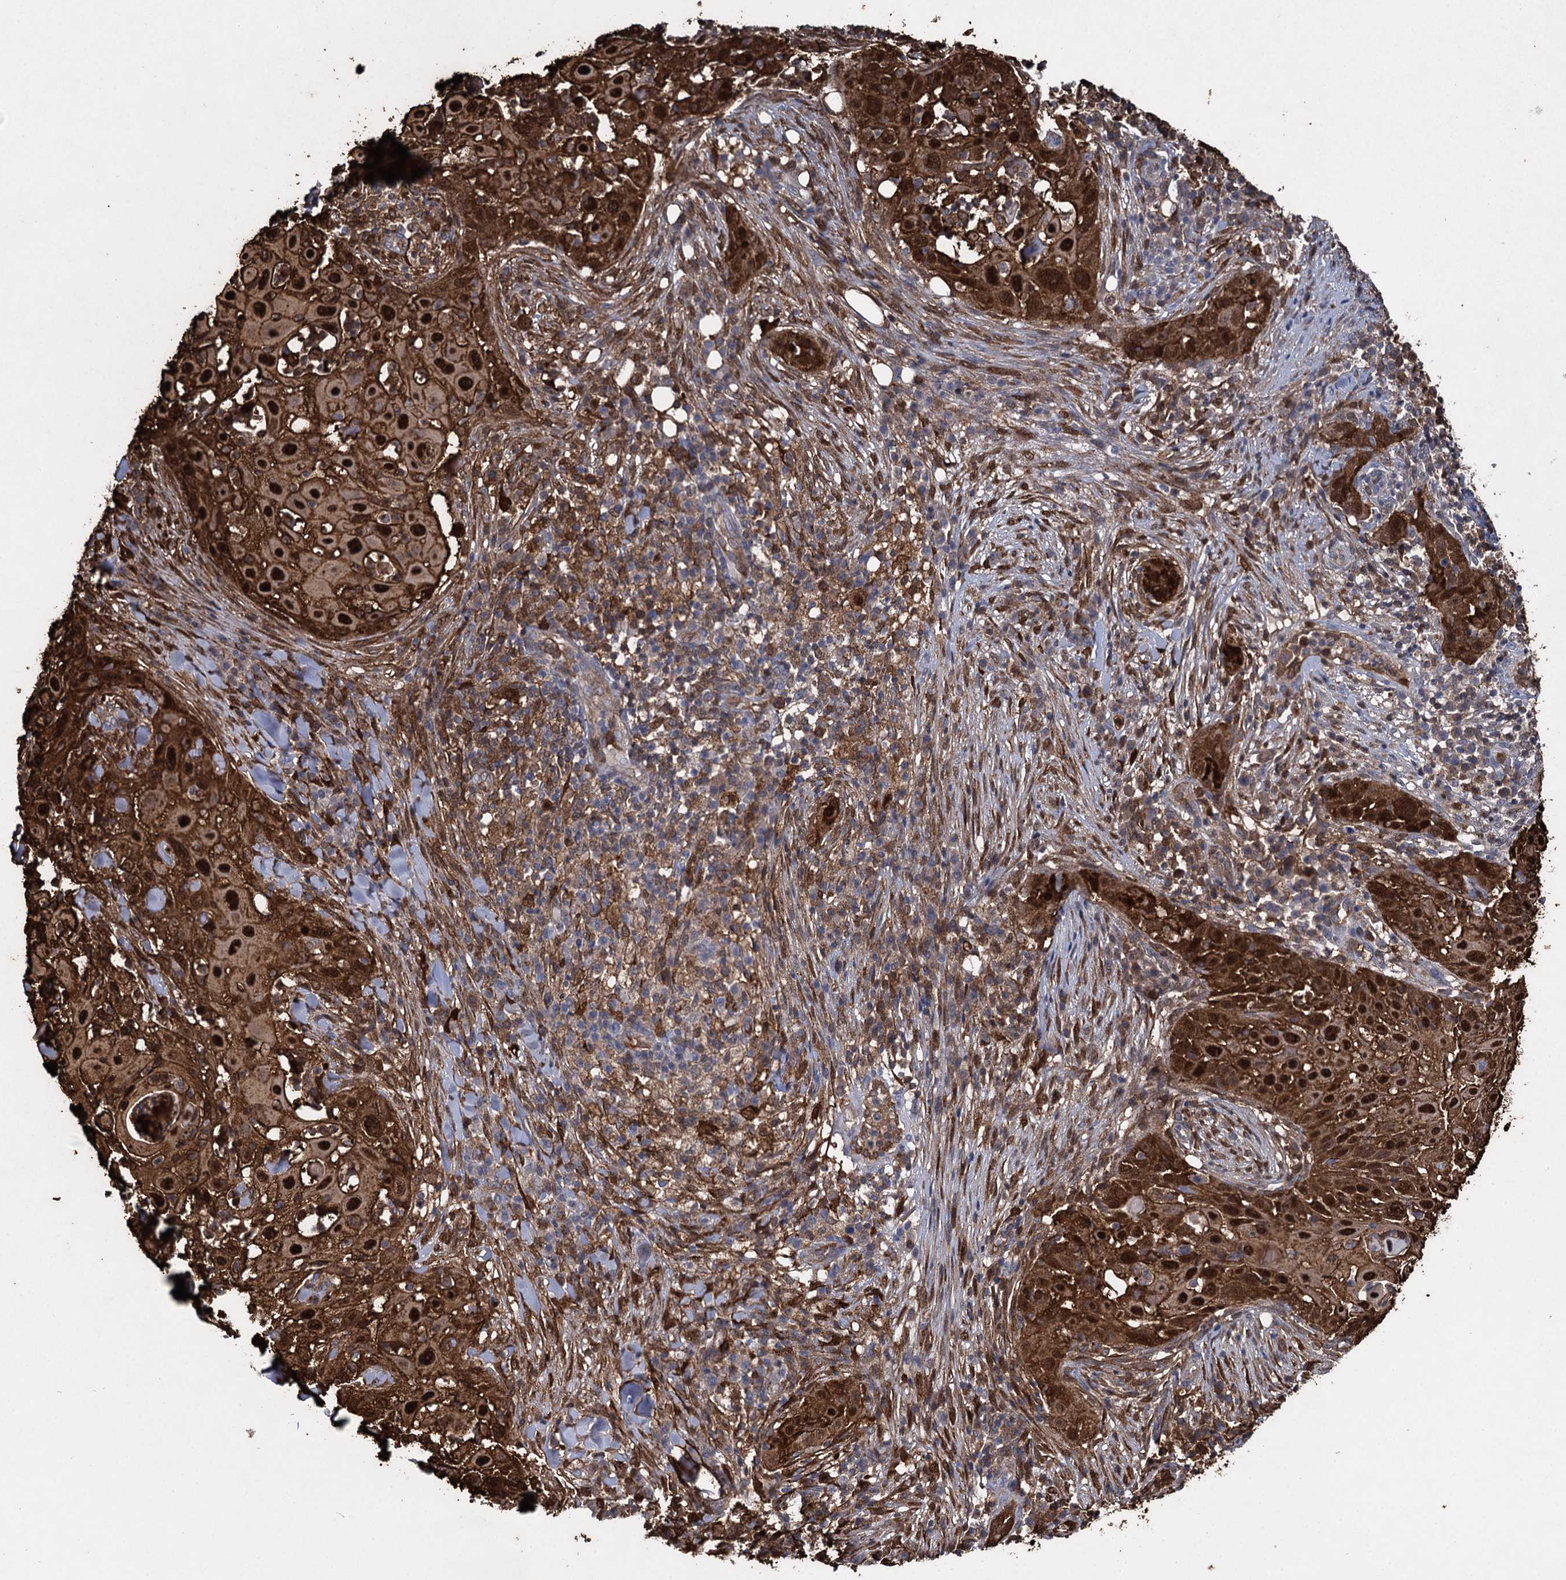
{"staining": {"intensity": "strong", "quantity": ">75%", "location": "cytoplasmic/membranous,nuclear"}, "tissue": "skin cancer", "cell_type": "Tumor cells", "image_type": "cancer", "snomed": [{"axis": "morphology", "description": "Squamous cell carcinoma, NOS"}, {"axis": "topography", "description": "Skin"}], "caption": "DAB immunohistochemical staining of human squamous cell carcinoma (skin) demonstrates strong cytoplasmic/membranous and nuclear protein staining in about >75% of tumor cells.", "gene": "FABP5", "patient": {"sex": "female", "age": 44}}